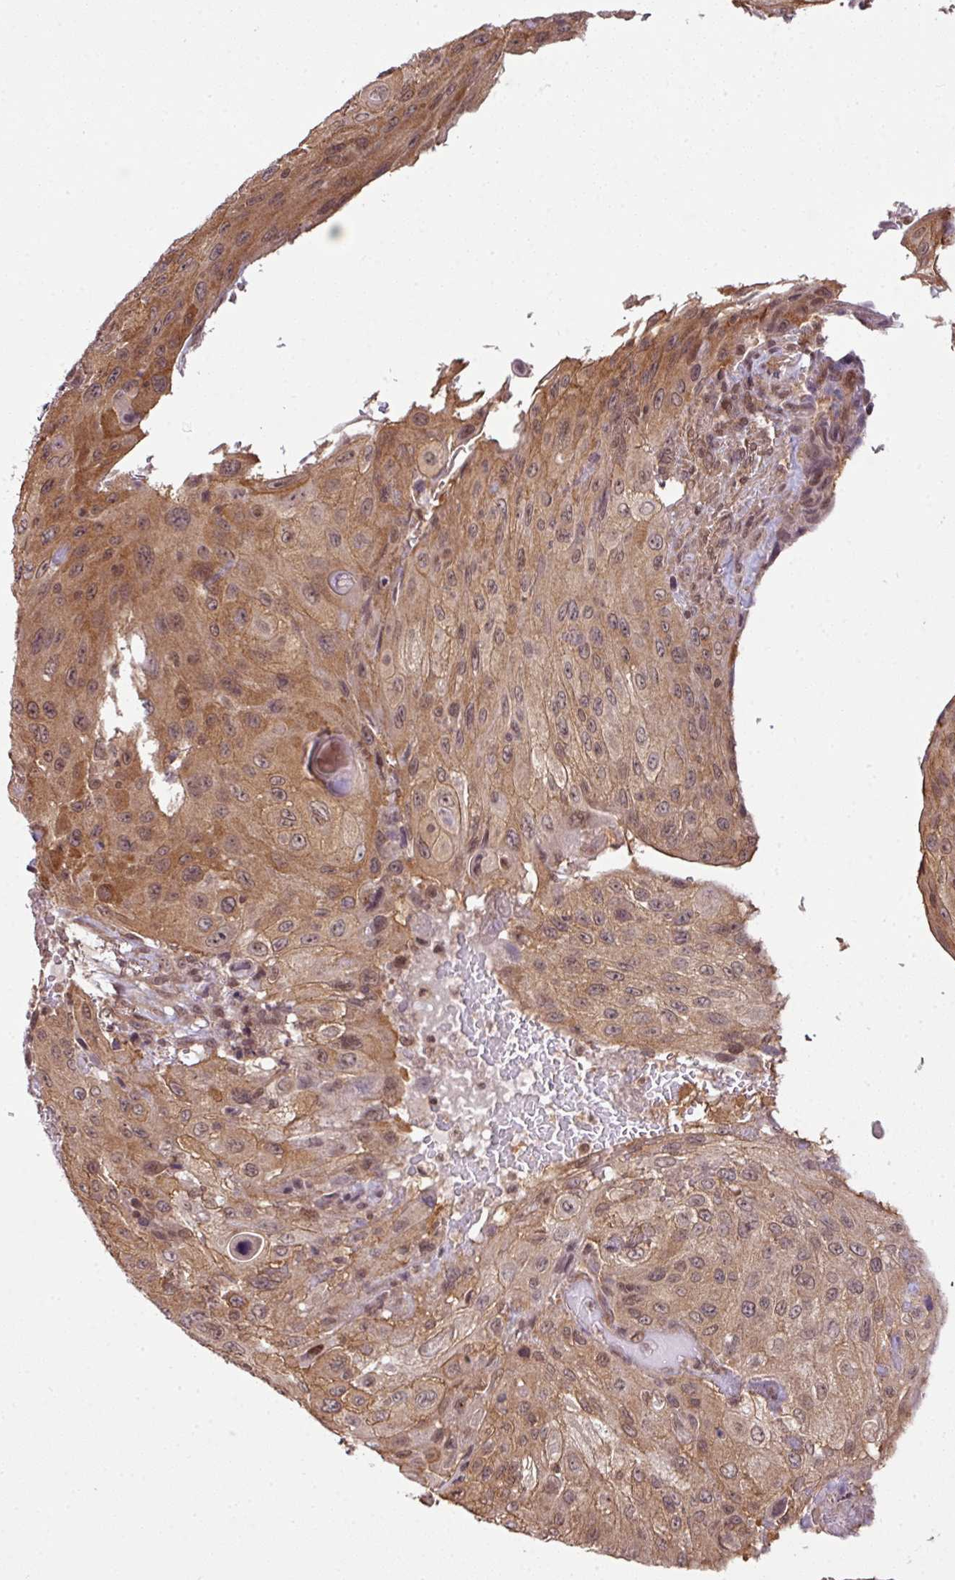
{"staining": {"intensity": "moderate", "quantity": ">75%", "location": "cytoplasmic/membranous,nuclear"}, "tissue": "cervical cancer", "cell_type": "Tumor cells", "image_type": "cancer", "snomed": [{"axis": "morphology", "description": "Squamous cell carcinoma, NOS"}, {"axis": "topography", "description": "Cervix"}], "caption": "Human cervical cancer (squamous cell carcinoma) stained with a protein marker exhibits moderate staining in tumor cells.", "gene": "ANKRD18A", "patient": {"sex": "female", "age": 42}}